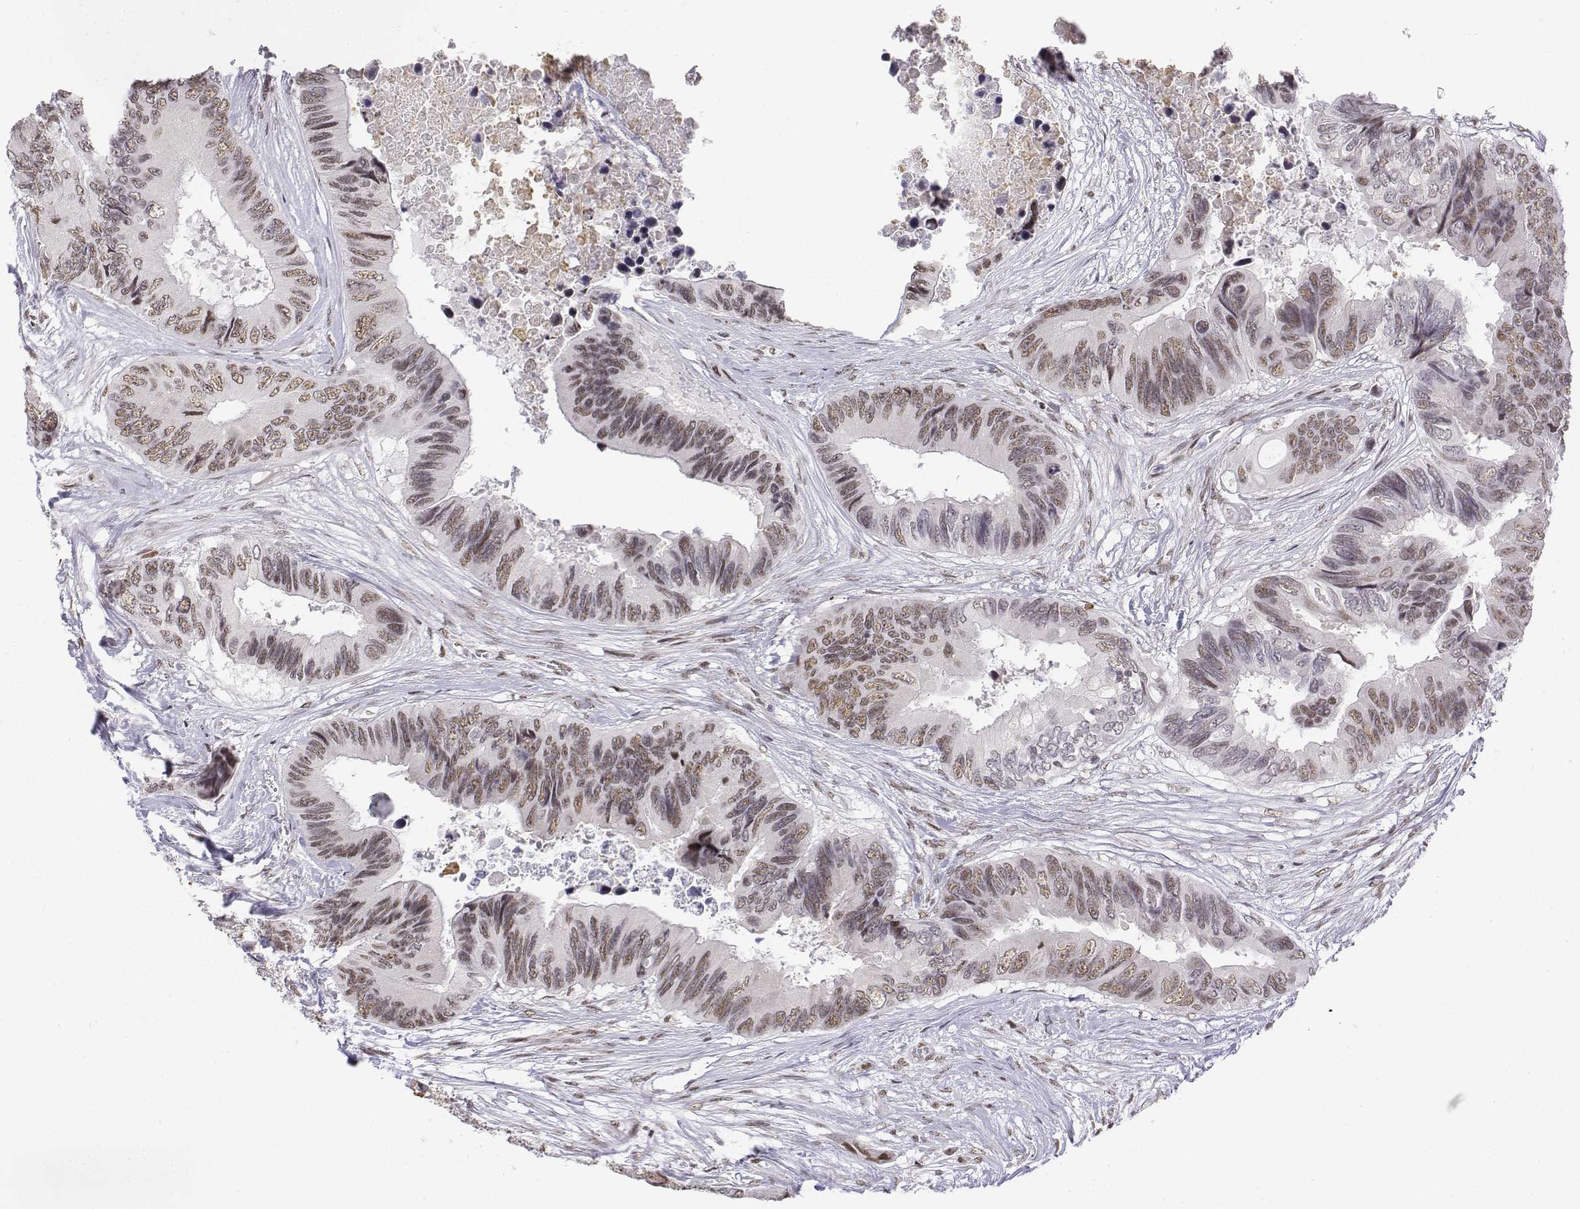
{"staining": {"intensity": "weak", "quantity": ">75%", "location": "nuclear"}, "tissue": "colorectal cancer", "cell_type": "Tumor cells", "image_type": "cancer", "snomed": [{"axis": "morphology", "description": "Adenocarcinoma, NOS"}, {"axis": "topography", "description": "Rectum"}], "caption": "A brown stain labels weak nuclear expression of a protein in human colorectal cancer tumor cells.", "gene": "SETD1A", "patient": {"sex": "male", "age": 63}}